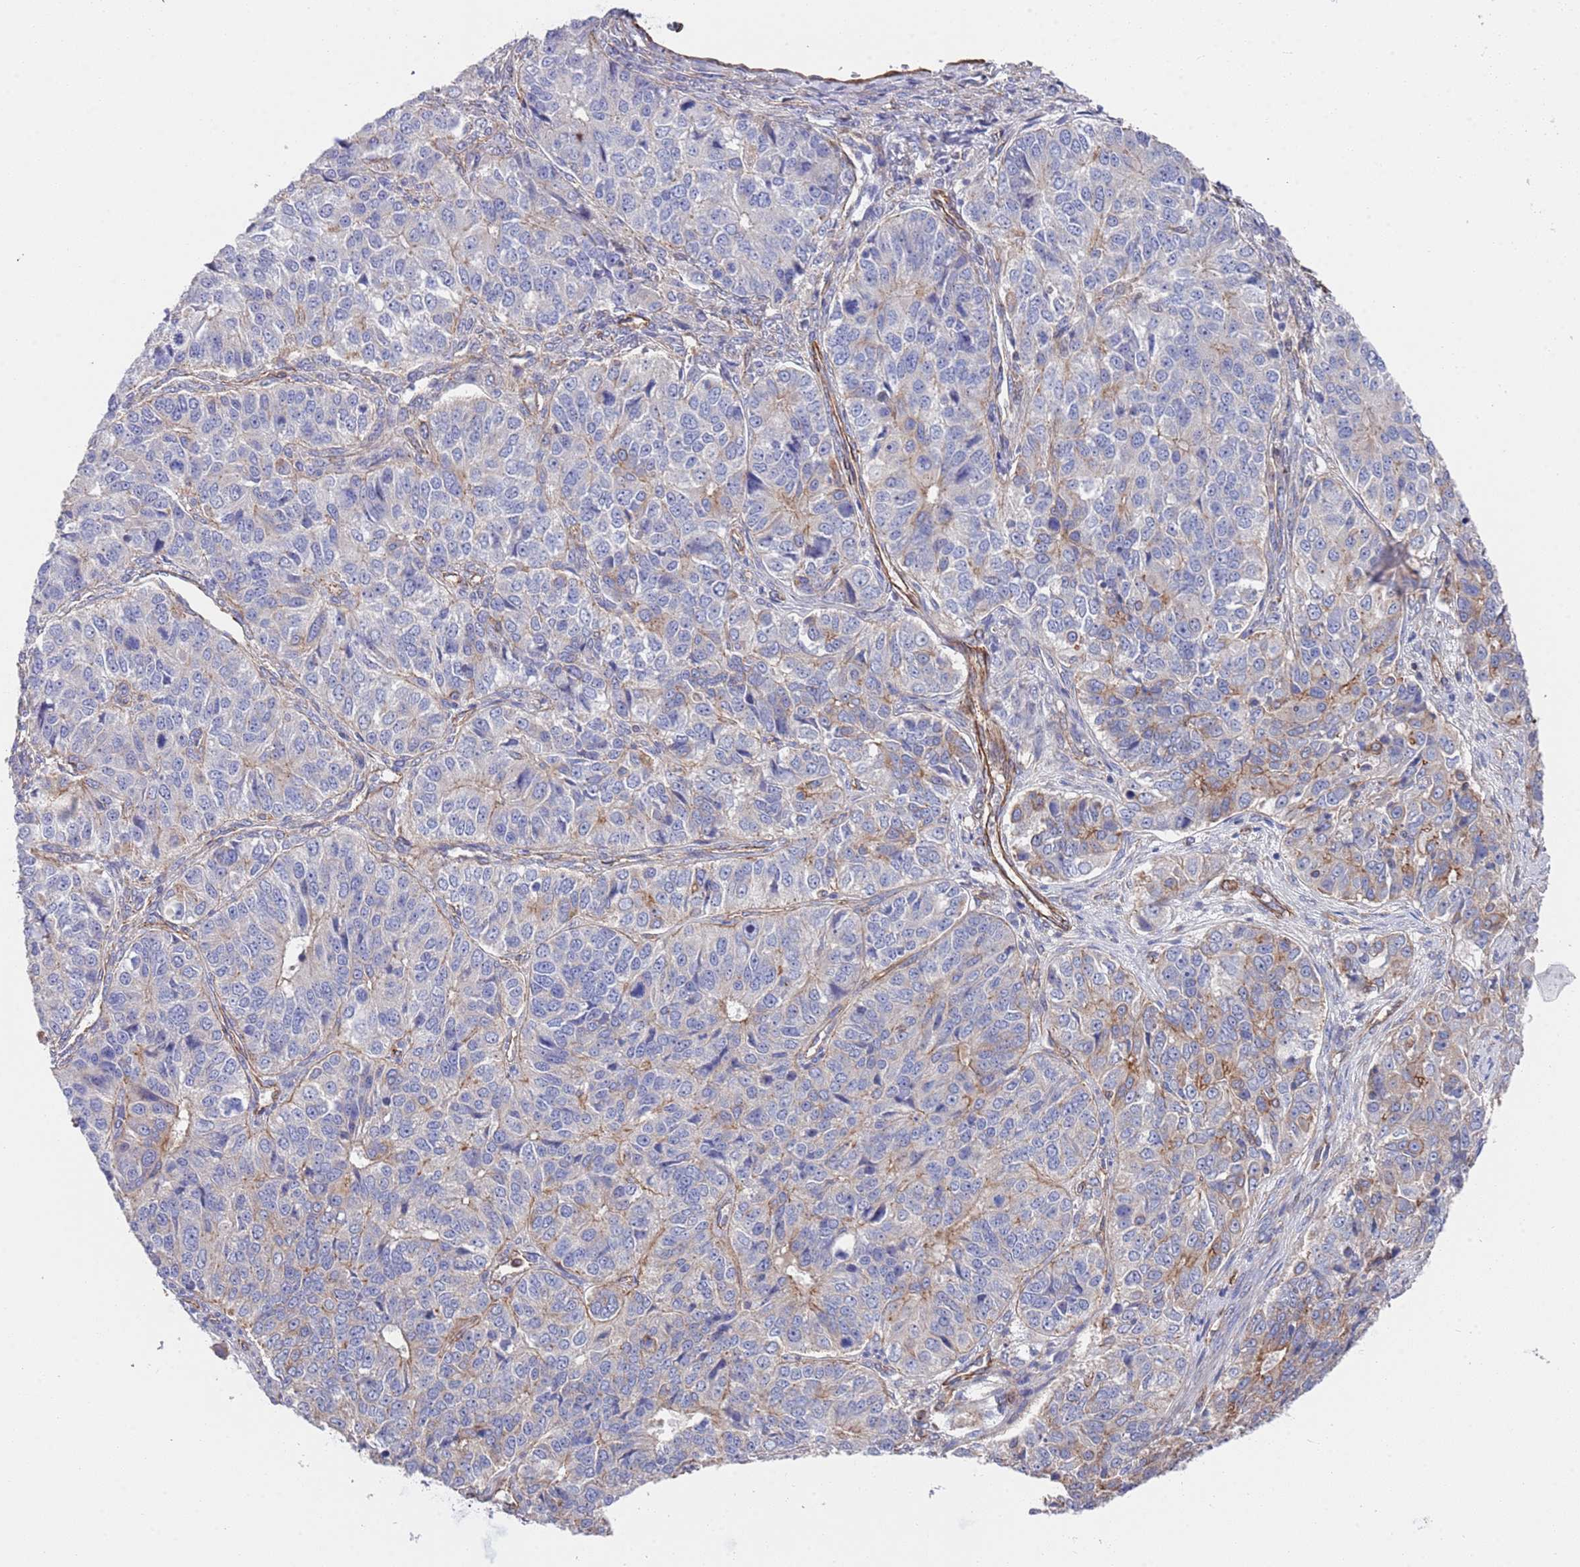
{"staining": {"intensity": "negative", "quantity": "none", "location": "none"}, "tissue": "ovarian cancer", "cell_type": "Tumor cells", "image_type": "cancer", "snomed": [{"axis": "morphology", "description": "Carcinoma, endometroid"}, {"axis": "topography", "description": "Ovary"}], "caption": "IHC of endometroid carcinoma (ovarian) shows no staining in tumor cells.", "gene": "JAKMIP2", "patient": {"sex": "female", "age": 51}}